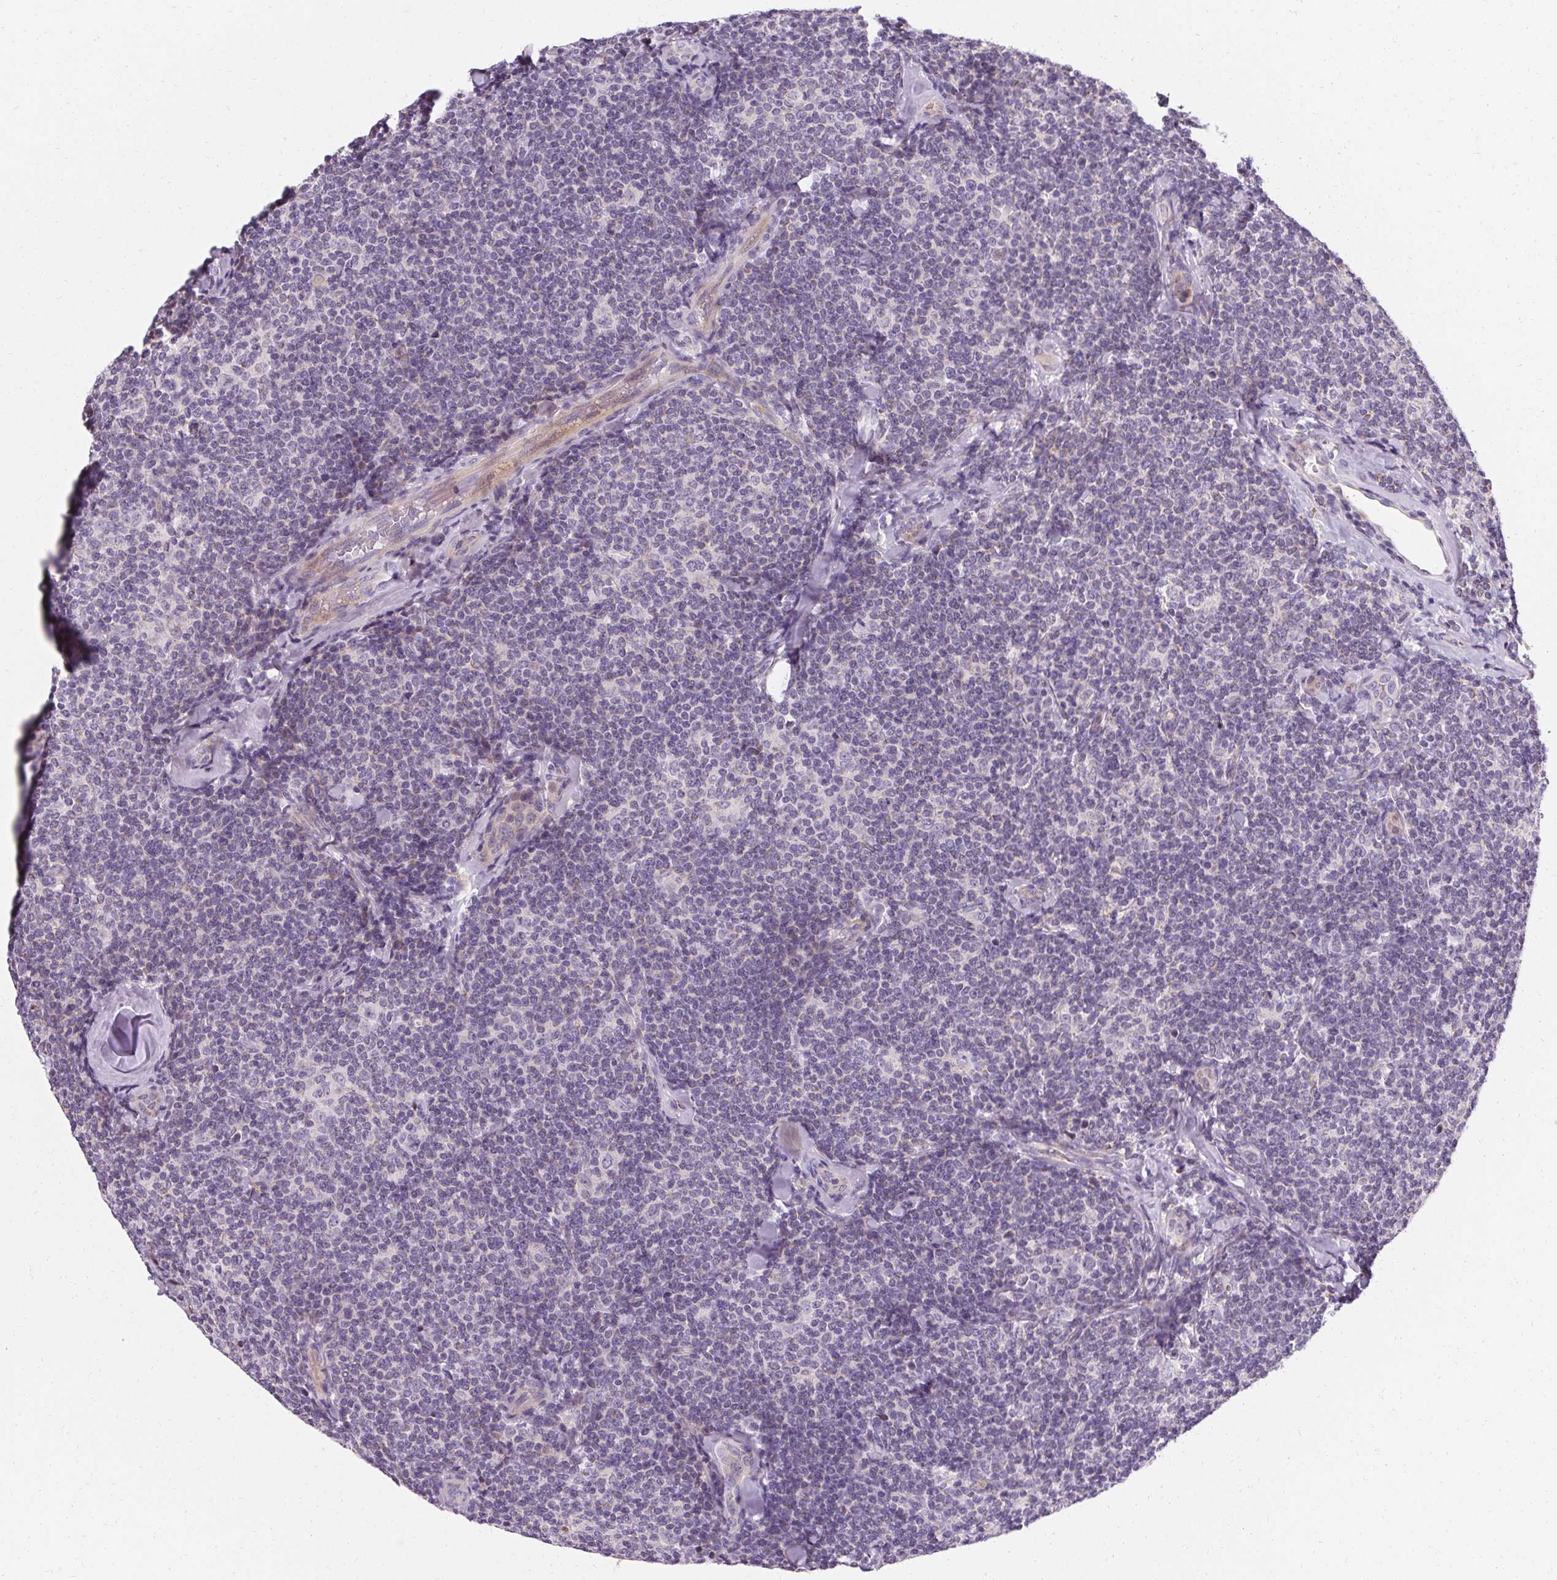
{"staining": {"intensity": "negative", "quantity": "none", "location": "none"}, "tissue": "lymphoma", "cell_type": "Tumor cells", "image_type": "cancer", "snomed": [{"axis": "morphology", "description": "Malignant lymphoma, non-Hodgkin's type, Low grade"}, {"axis": "topography", "description": "Lymph node"}], "caption": "An immunohistochemistry image of malignant lymphoma, non-Hodgkin's type (low-grade) is shown. There is no staining in tumor cells of malignant lymphoma, non-Hodgkin's type (low-grade).", "gene": "TRIP13", "patient": {"sex": "female", "age": 56}}